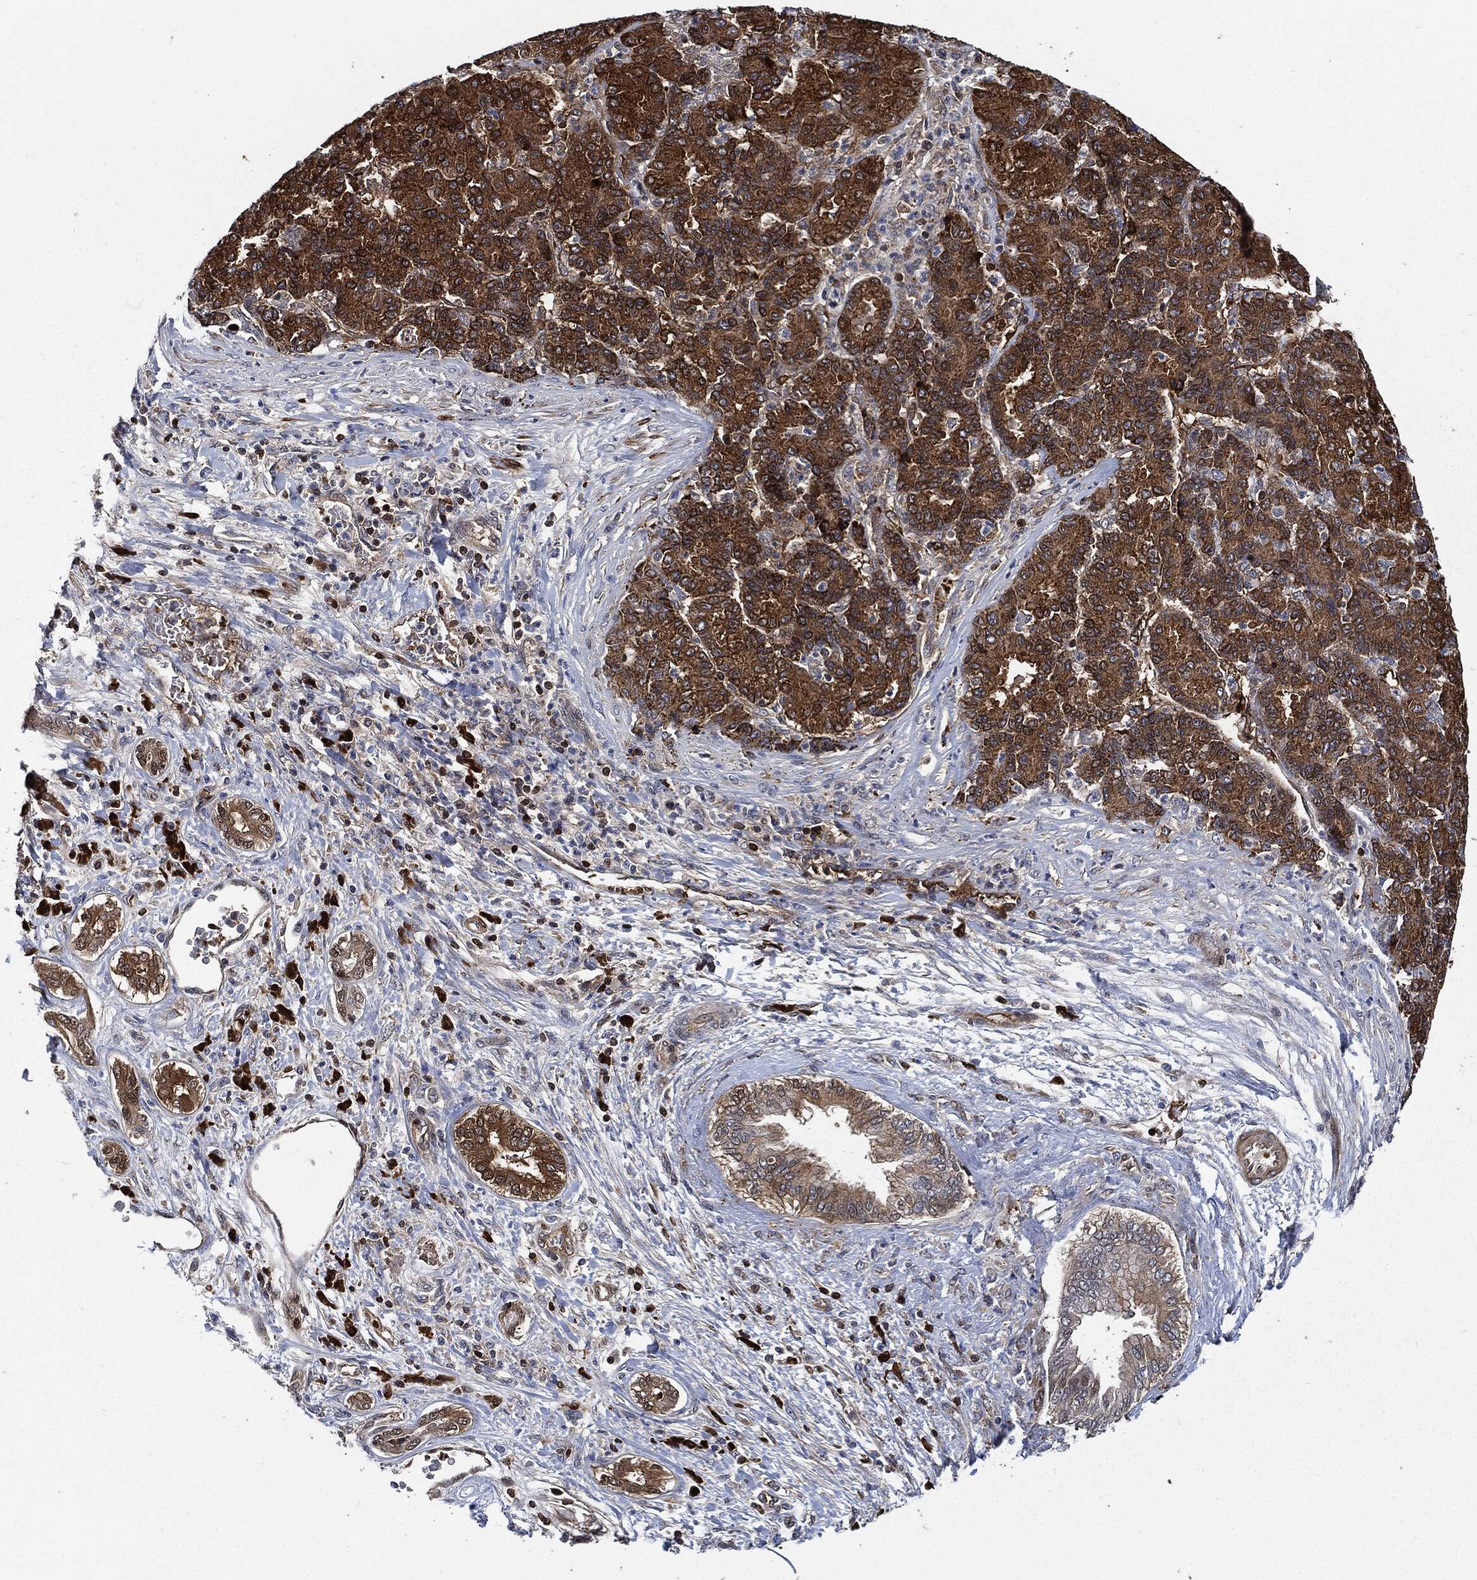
{"staining": {"intensity": "strong", "quantity": ">75%", "location": "cytoplasmic/membranous"}, "tissue": "liver cancer", "cell_type": "Tumor cells", "image_type": "cancer", "snomed": [{"axis": "morphology", "description": "Carcinoma, Hepatocellular, NOS"}, {"axis": "topography", "description": "Liver"}], "caption": "A high-resolution micrograph shows immunohistochemistry staining of liver cancer (hepatocellular carcinoma), which exhibits strong cytoplasmic/membranous staining in about >75% of tumor cells.", "gene": "PRDX2", "patient": {"sex": "male", "age": 65}}